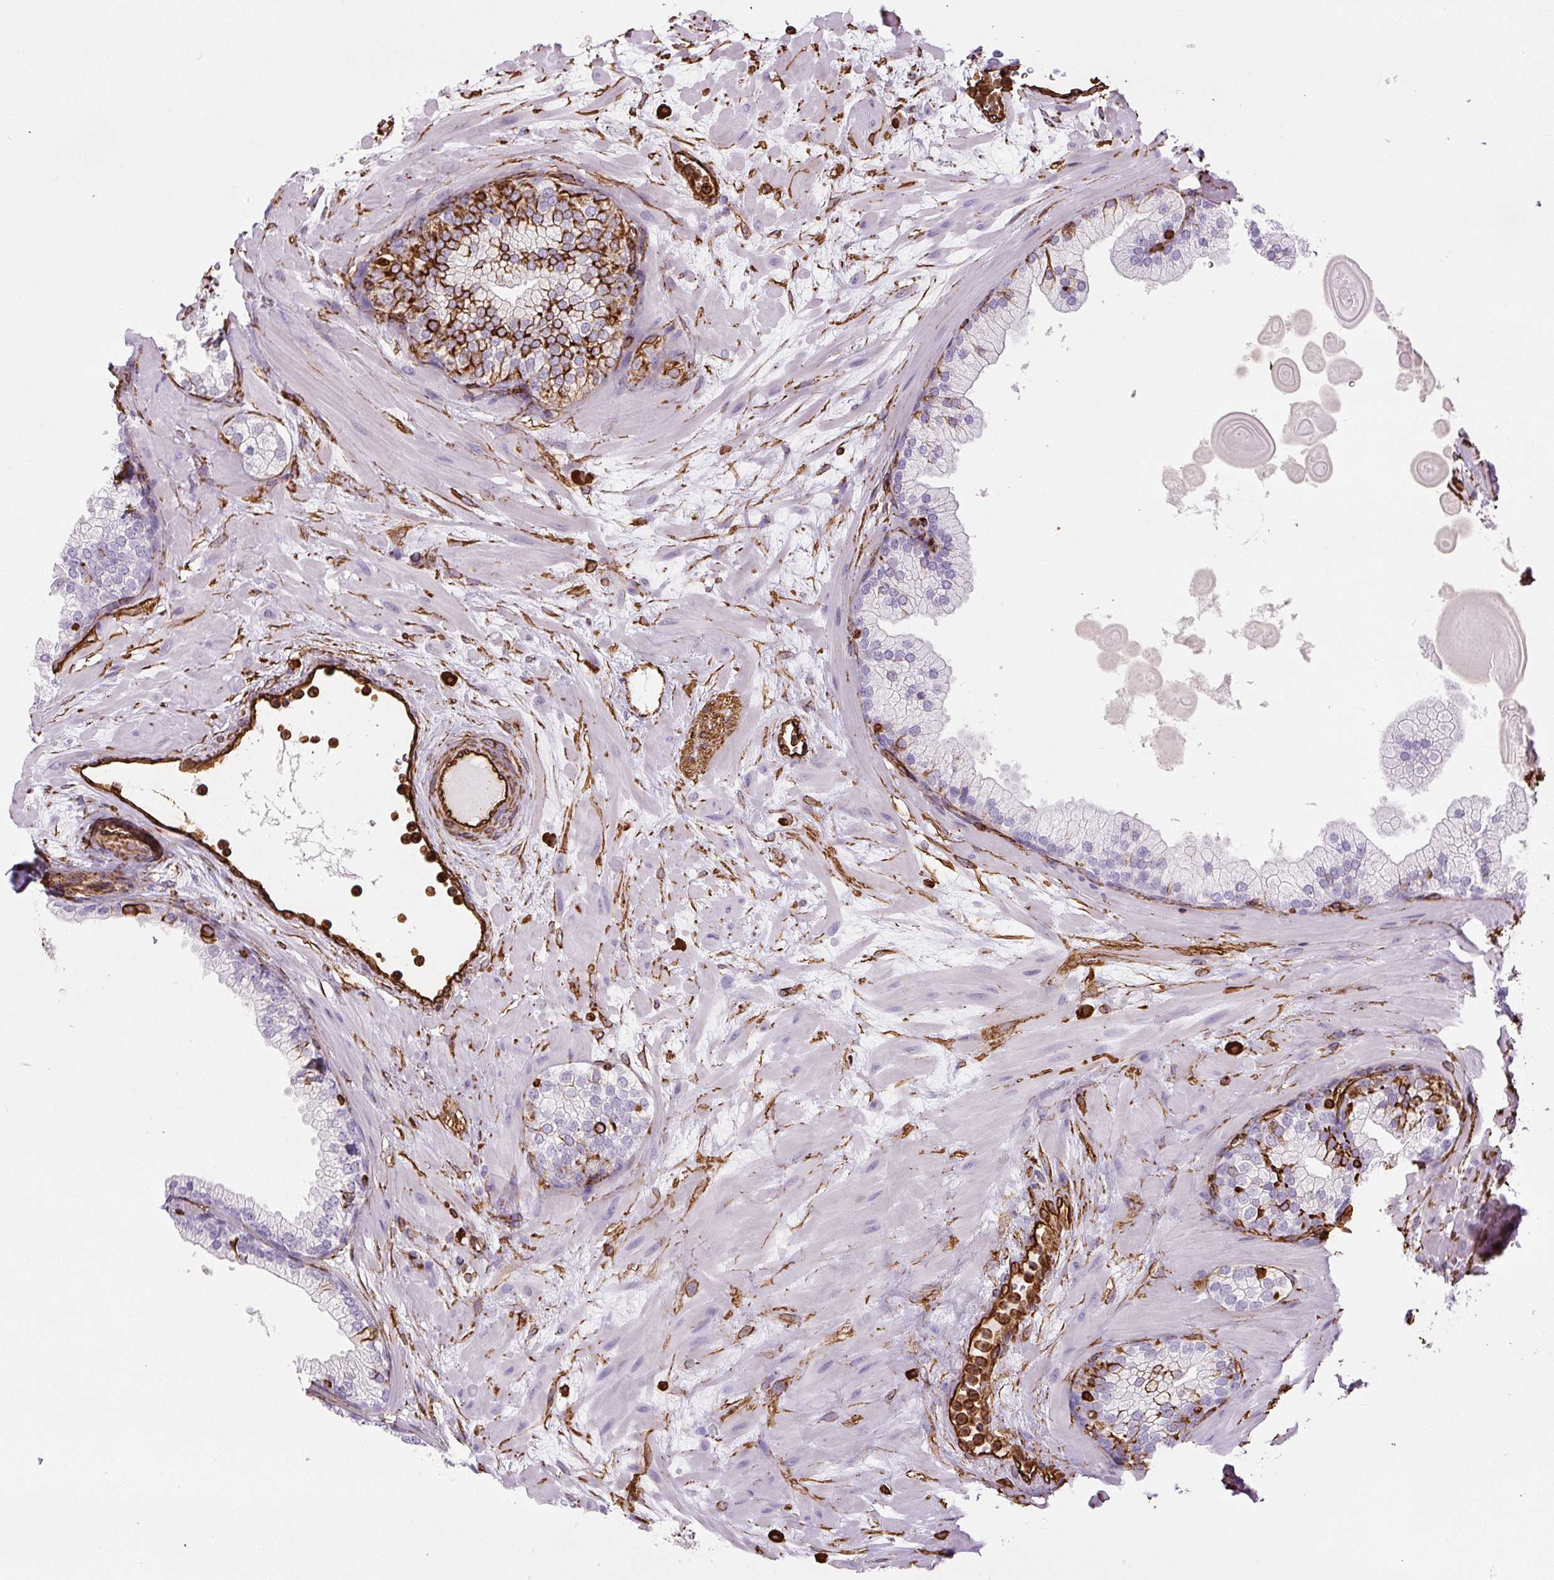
{"staining": {"intensity": "strong", "quantity": "25%-75%", "location": "cytoplasmic/membranous"}, "tissue": "prostate", "cell_type": "Glandular cells", "image_type": "normal", "snomed": [{"axis": "morphology", "description": "Normal tissue, NOS"}, {"axis": "topography", "description": "Prostate"}, {"axis": "topography", "description": "Peripheral nerve tissue"}], "caption": "This is an image of immunohistochemistry staining of normal prostate, which shows strong expression in the cytoplasmic/membranous of glandular cells.", "gene": "VIM", "patient": {"sex": "male", "age": 61}}